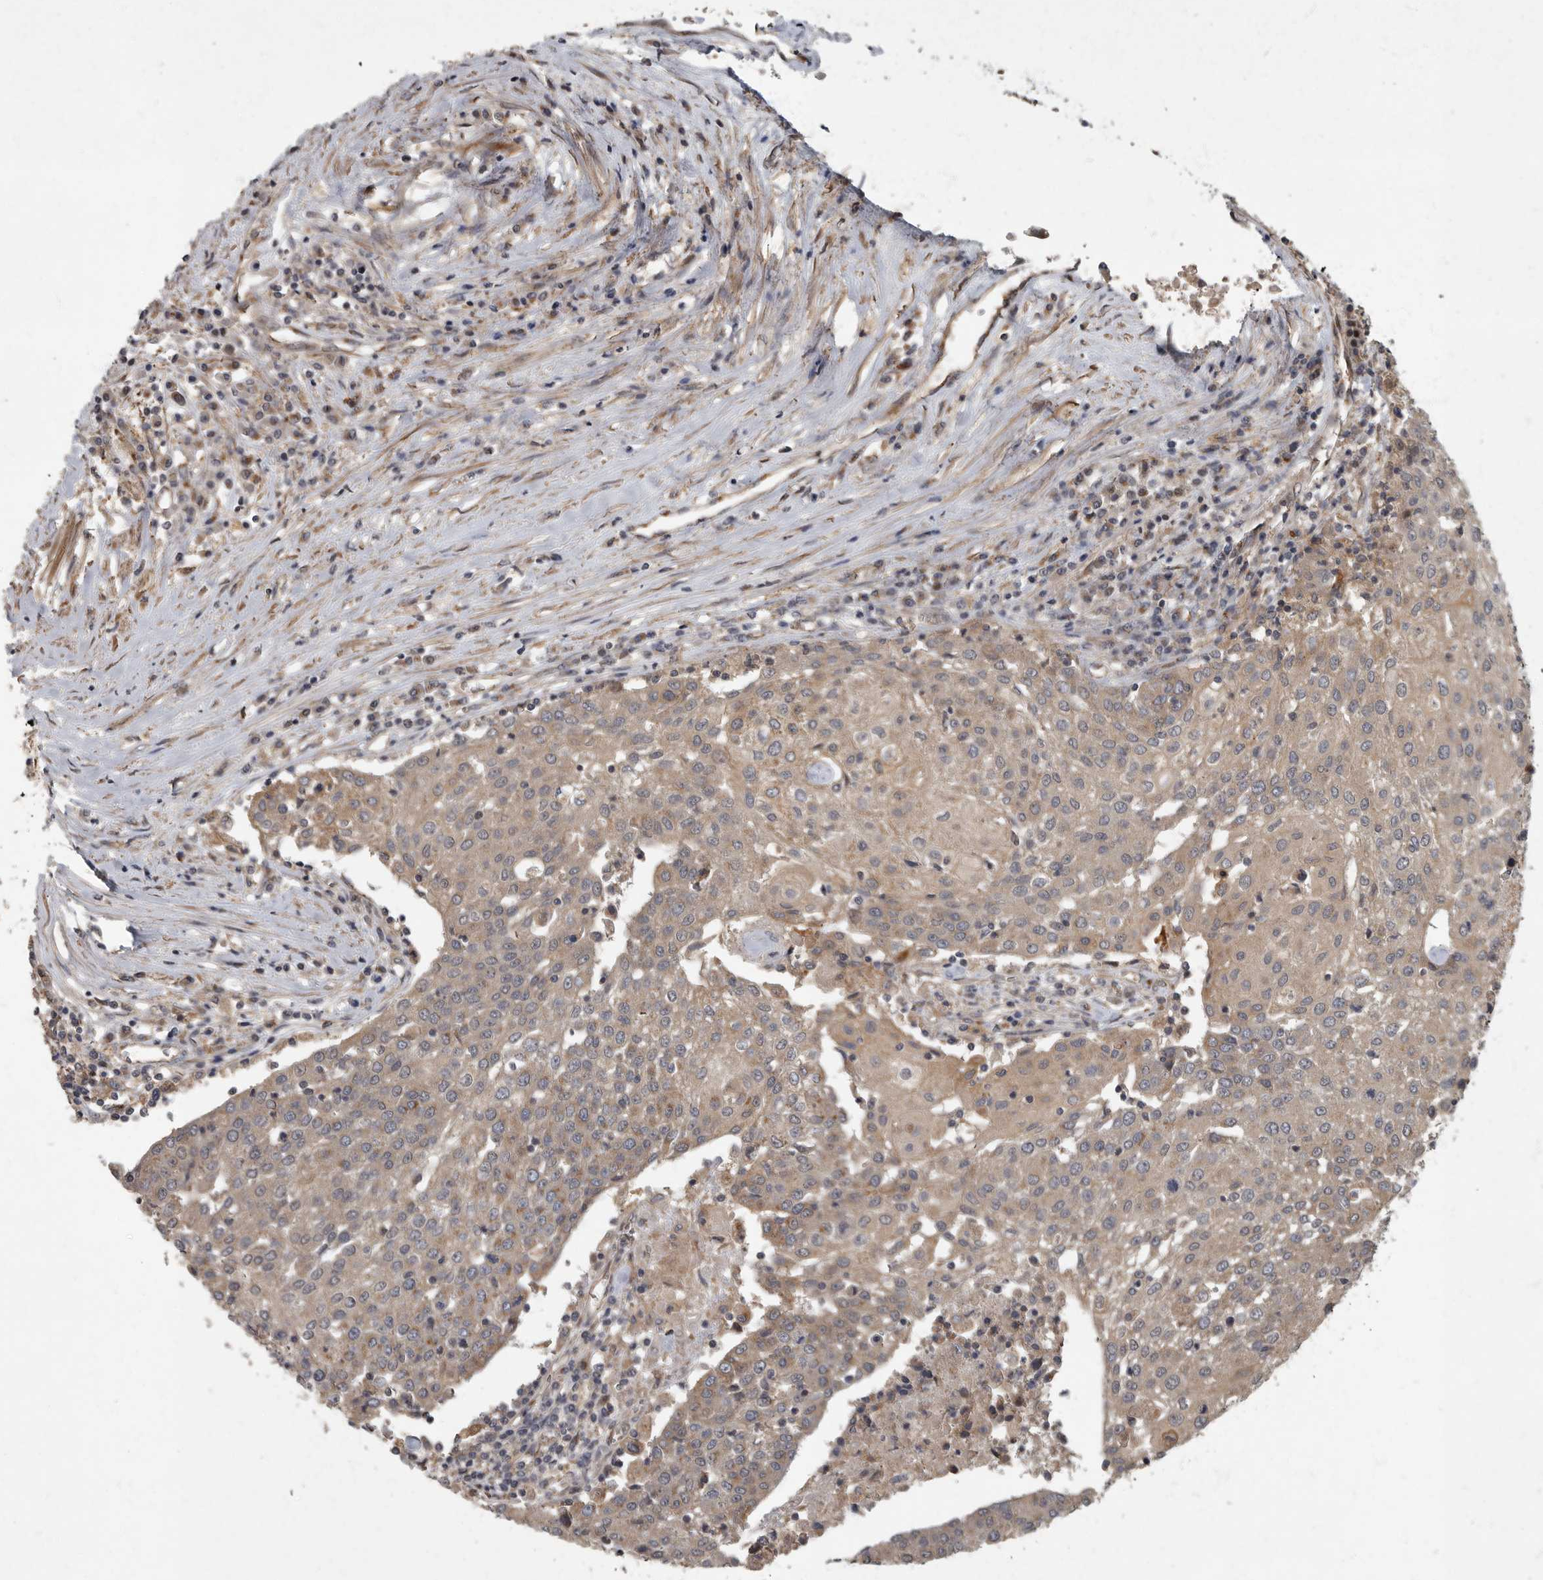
{"staining": {"intensity": "moderate", "quantity": "25%-75%", "location": "cytoplasmic/membranous"}, "tissue": "urothelial cancer", "cell_type": "Tumor cells", "image_type": "cancer", "snomed": [{"axis": "morphology", "description": "Urothelial carcinoma, High grade"}, {"axis": "topography", "description": "Urinary bladder"}], "caption": "DAB (3,3'-diaminobenzidine) immunohistochemical staining of human urothelial carcinoma (high-grade) displays moderate cytoplasmic/membranous protein positivity in about 25%-75% of tumor cells. (DAB IHC, brown staining for protein, blue staining for nuclei).", "gene": "IQCK", "patient": {"sex": "female", "age": 85}}